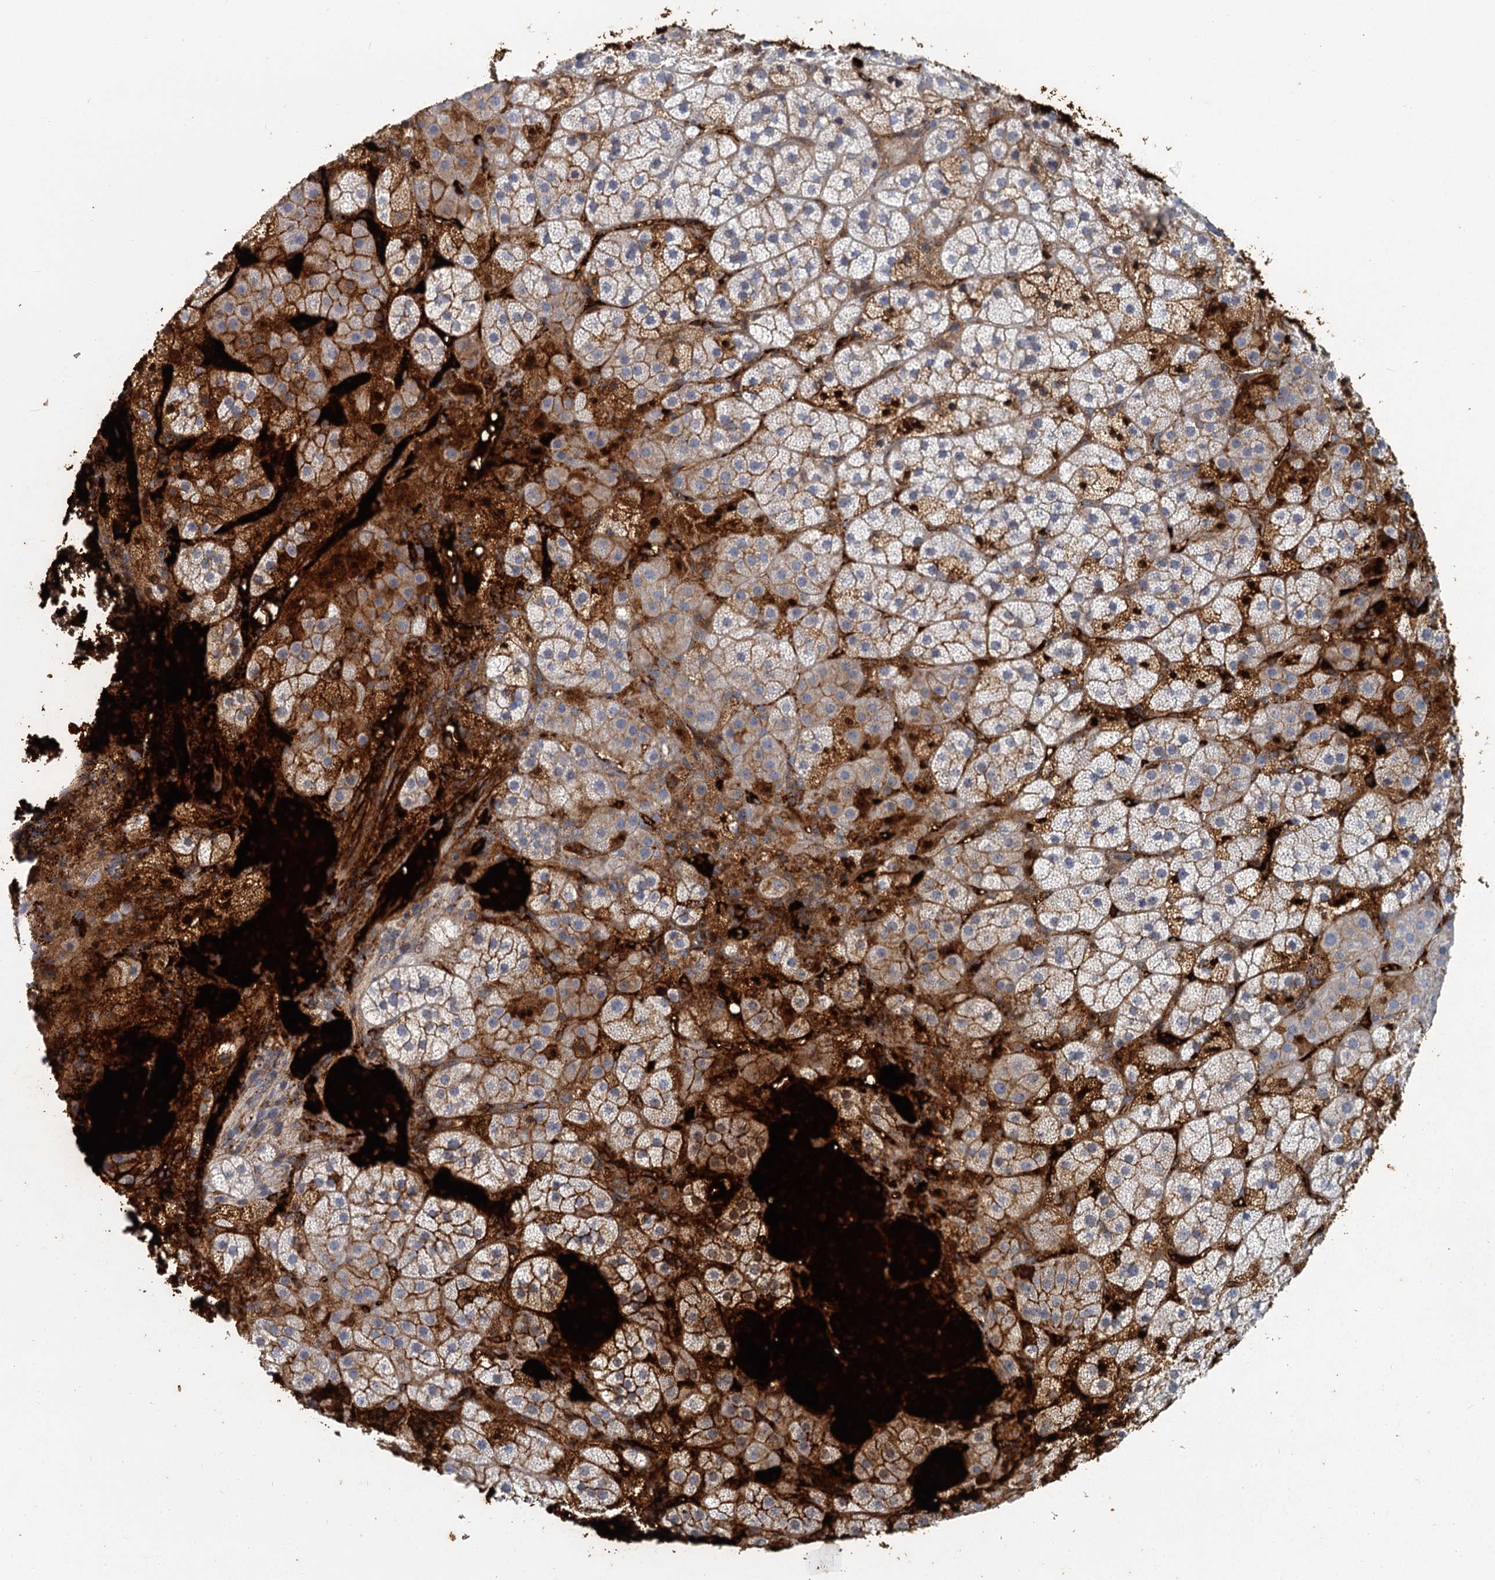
{"staining": {"intensity": "strong", "quantity": "<25%", "location": "cytoplasmic/membranous"}, "tissue": "adrenal gland", "cell_type": "Glandular cells", "image_type": "normal", "snomed": [{"axis": "morphology", "description": "Normal tissue, NOS"}, {"axis": "topography", "description": "Adrenal gland"}], "caption": "Adrenal gland stained with IHC shows strong cytoplasmic/membranous staining in about <25% of glandular cells.", "gene": "CHGA", "patient": {"sex": "female", "age": 44}}